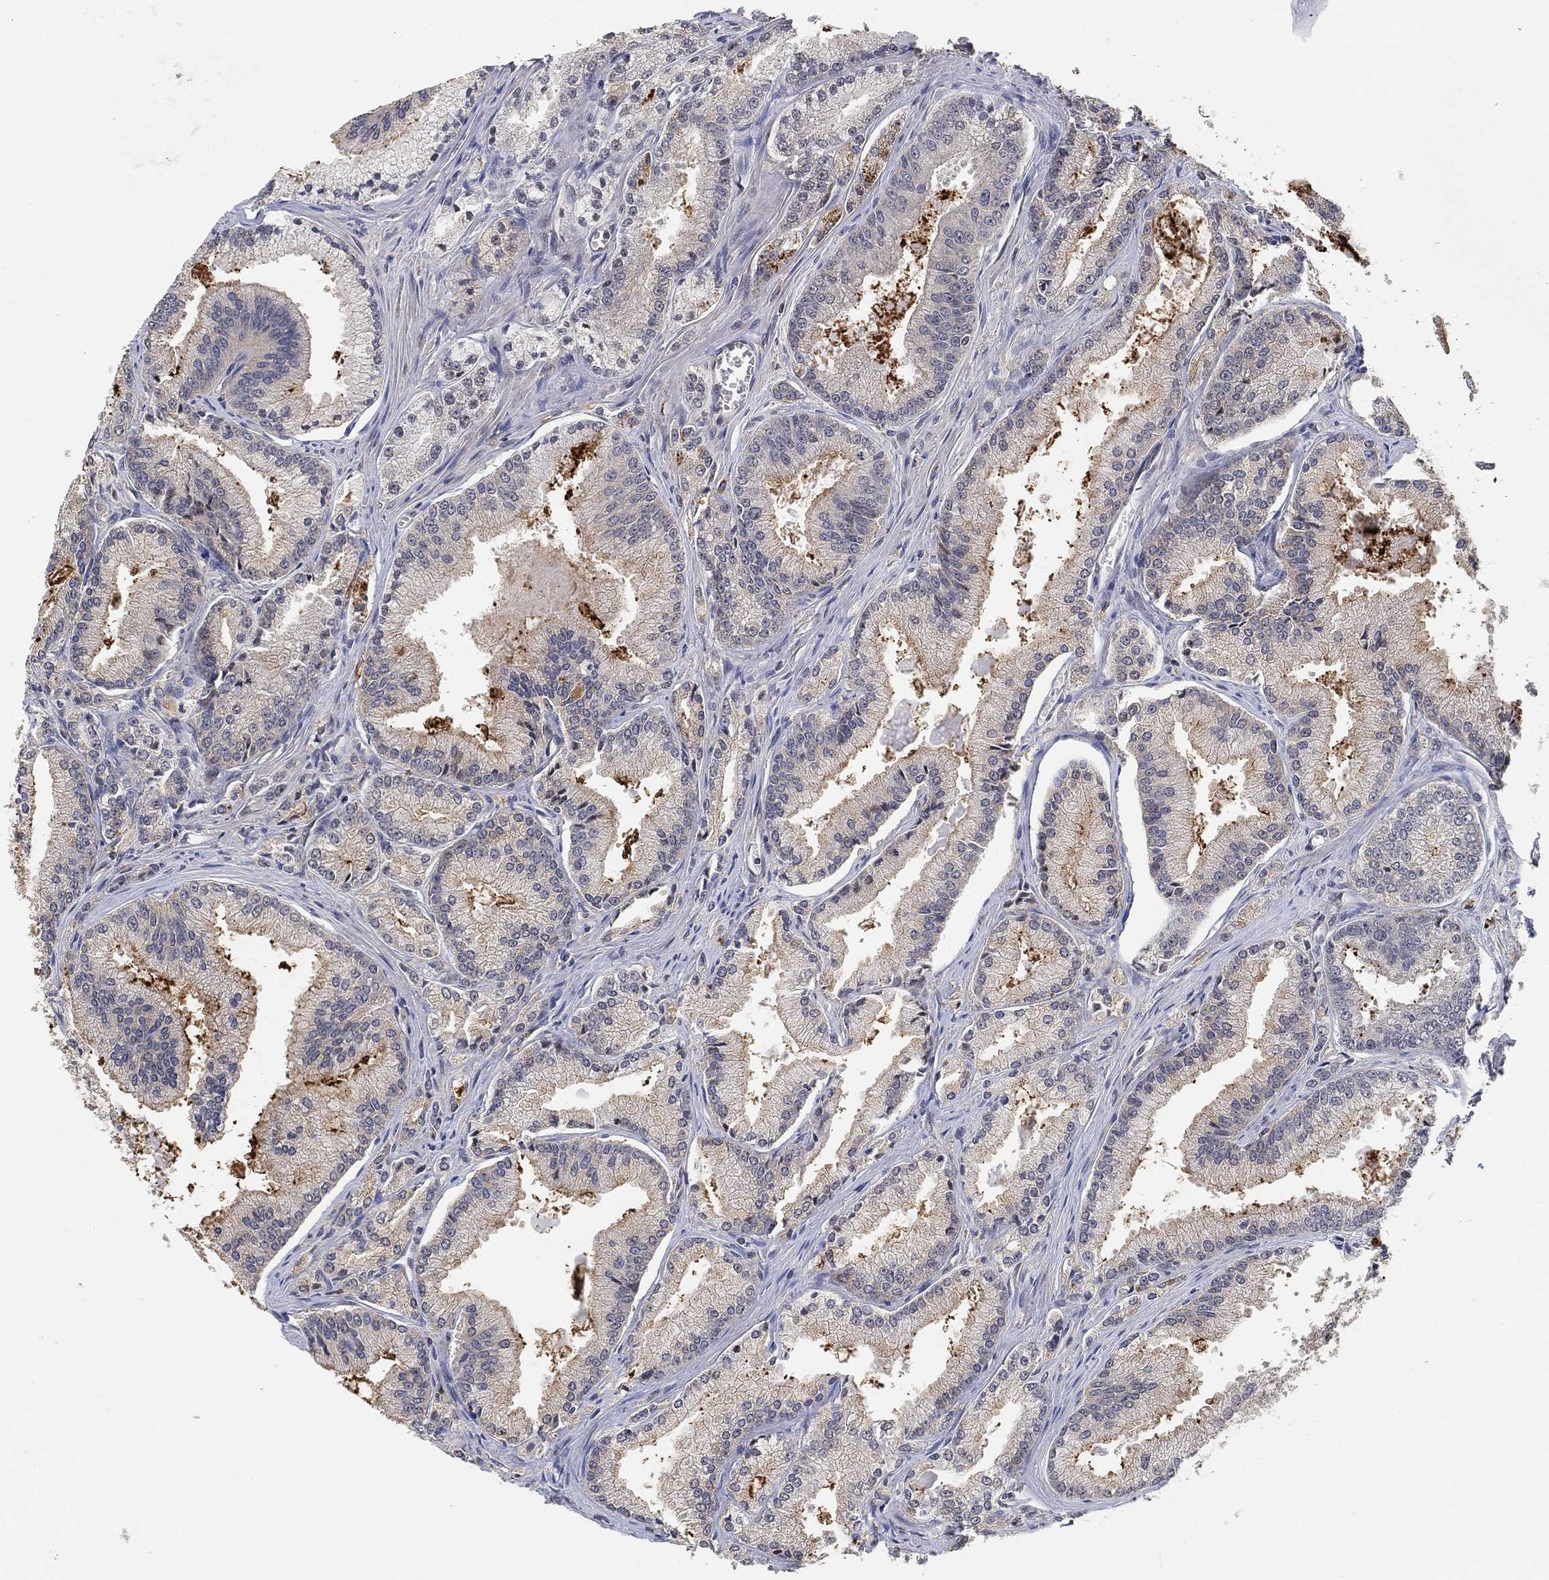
{"staining": {"intensity": "negative", "quantity": "none", "location": "none"}, "tissue": "prostate cancer", "cell_type": "Tumor cells", "image_type": "cancer", "snomed": [{"axis": "morphology", "description": "Adenocarcinoma, NOS"}, {"axis": "morphology", "description": "Adenocarcinoma, High grade"}, {"axis": "topography", "description": "Prostate"}], "caption": "This is an immunohistochemistry (IHC) histopathology image of adenocarcinoma (prostate). There is no staining in tumor cells.", "gene": "CCDC43", "patient": {"sex": "male", "age": 70}}